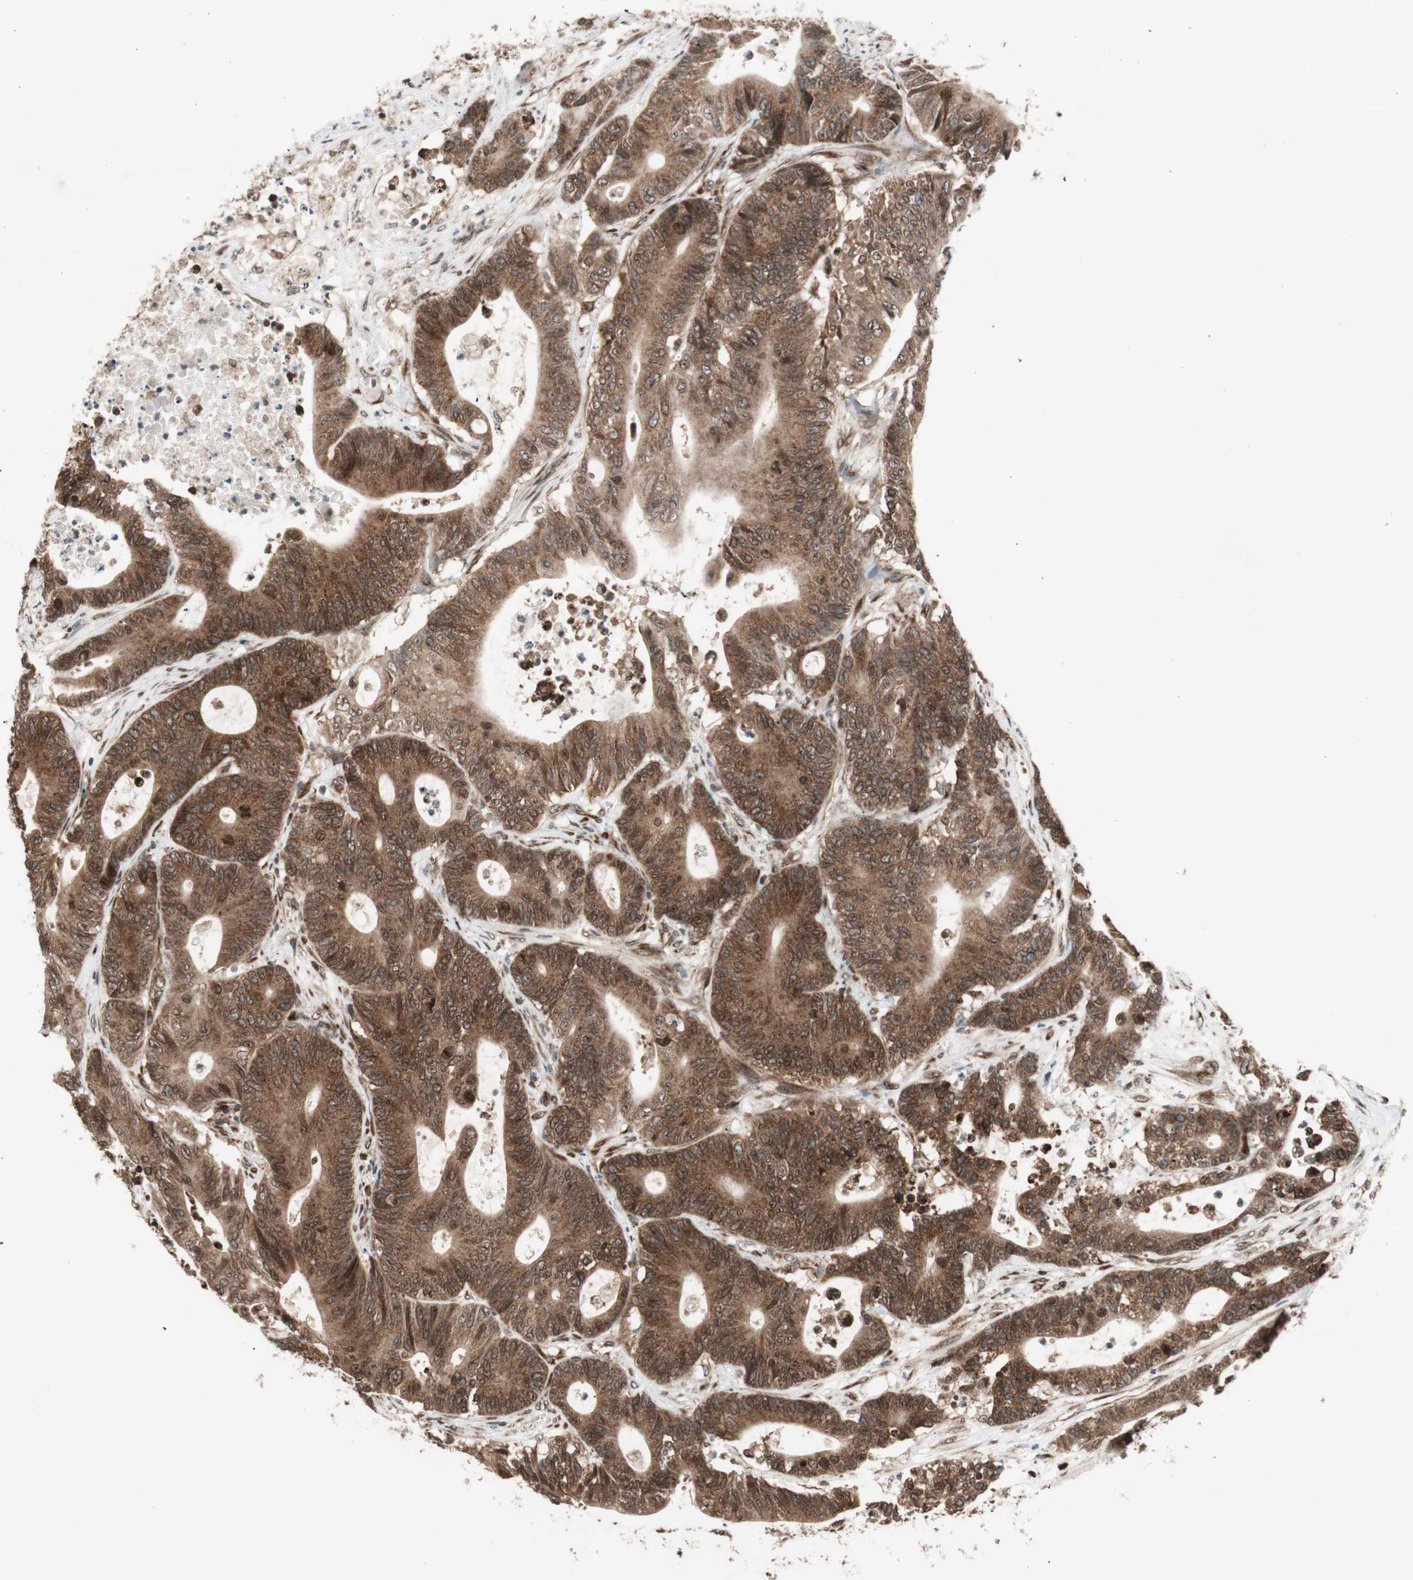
{"staining": {"intensity": "strong", "quantity": ">75%", "location": "cytoplasmic/membranous,nuclear"}, "tissue": "colorectal cancer", "cell_type": "Tumor cells", "image_type": "cancer", "snomed": [{"axis": "morphology", "description": "Adenocarcinoma, NOS"}, {"axis": "topography", "description": "Colon"}], "caption": "Adenocarcinoma (colorectal) was stained to show a protein in brown. There is high levels of strong cytoplasmic/membranous and nuclear positivity in approximately >75% of tumor cells. (DAB IHC, brown staining for protein, blue staining for nuclei).", "gene": "NUP62", "patient": {"sex": "female", "age": 84}}